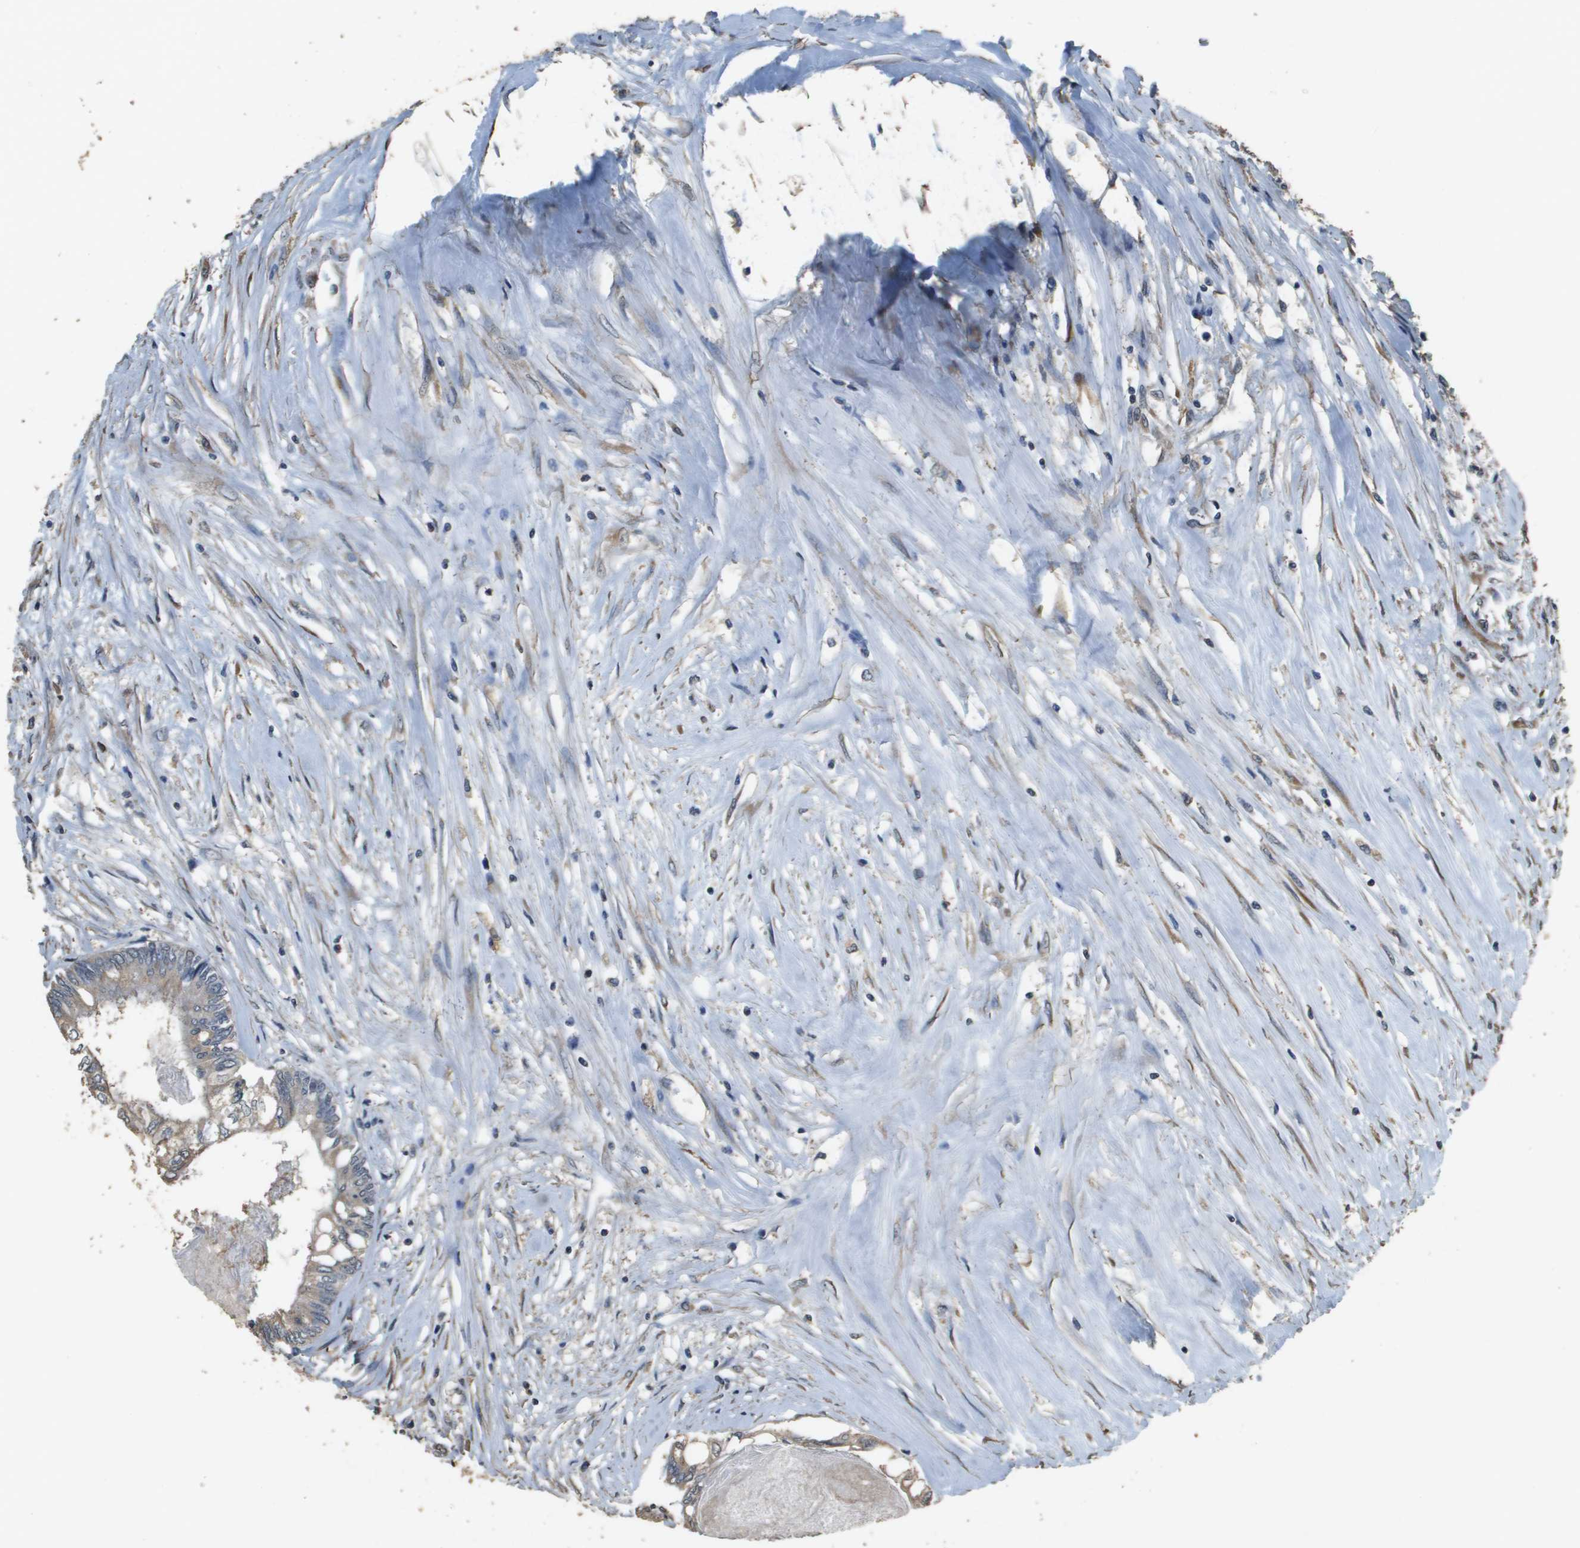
{"staining": {"intensity": "weak", "quantity": ">75%", "location": "cytoplasmic/membranous"}, "tissue": "colorectal cancer", "cell_type": "Tumor cells", "image_type": "cancer", "snomed": [{"axis": "morphology", "description": "Adenocarcinoma, NOS"}, {"axis": "topography", "description": "Rectum"}], "caption": "Immunohistochemistry (IHC) micrograph of colorectal cancer stained for a protein (brown), which shows low levels of weak cytoplasmic/membranous positivity in approximately >75% of tumor cells.", "gene": "RAB6B", "patient": {"sex": "male", "age": 63}}